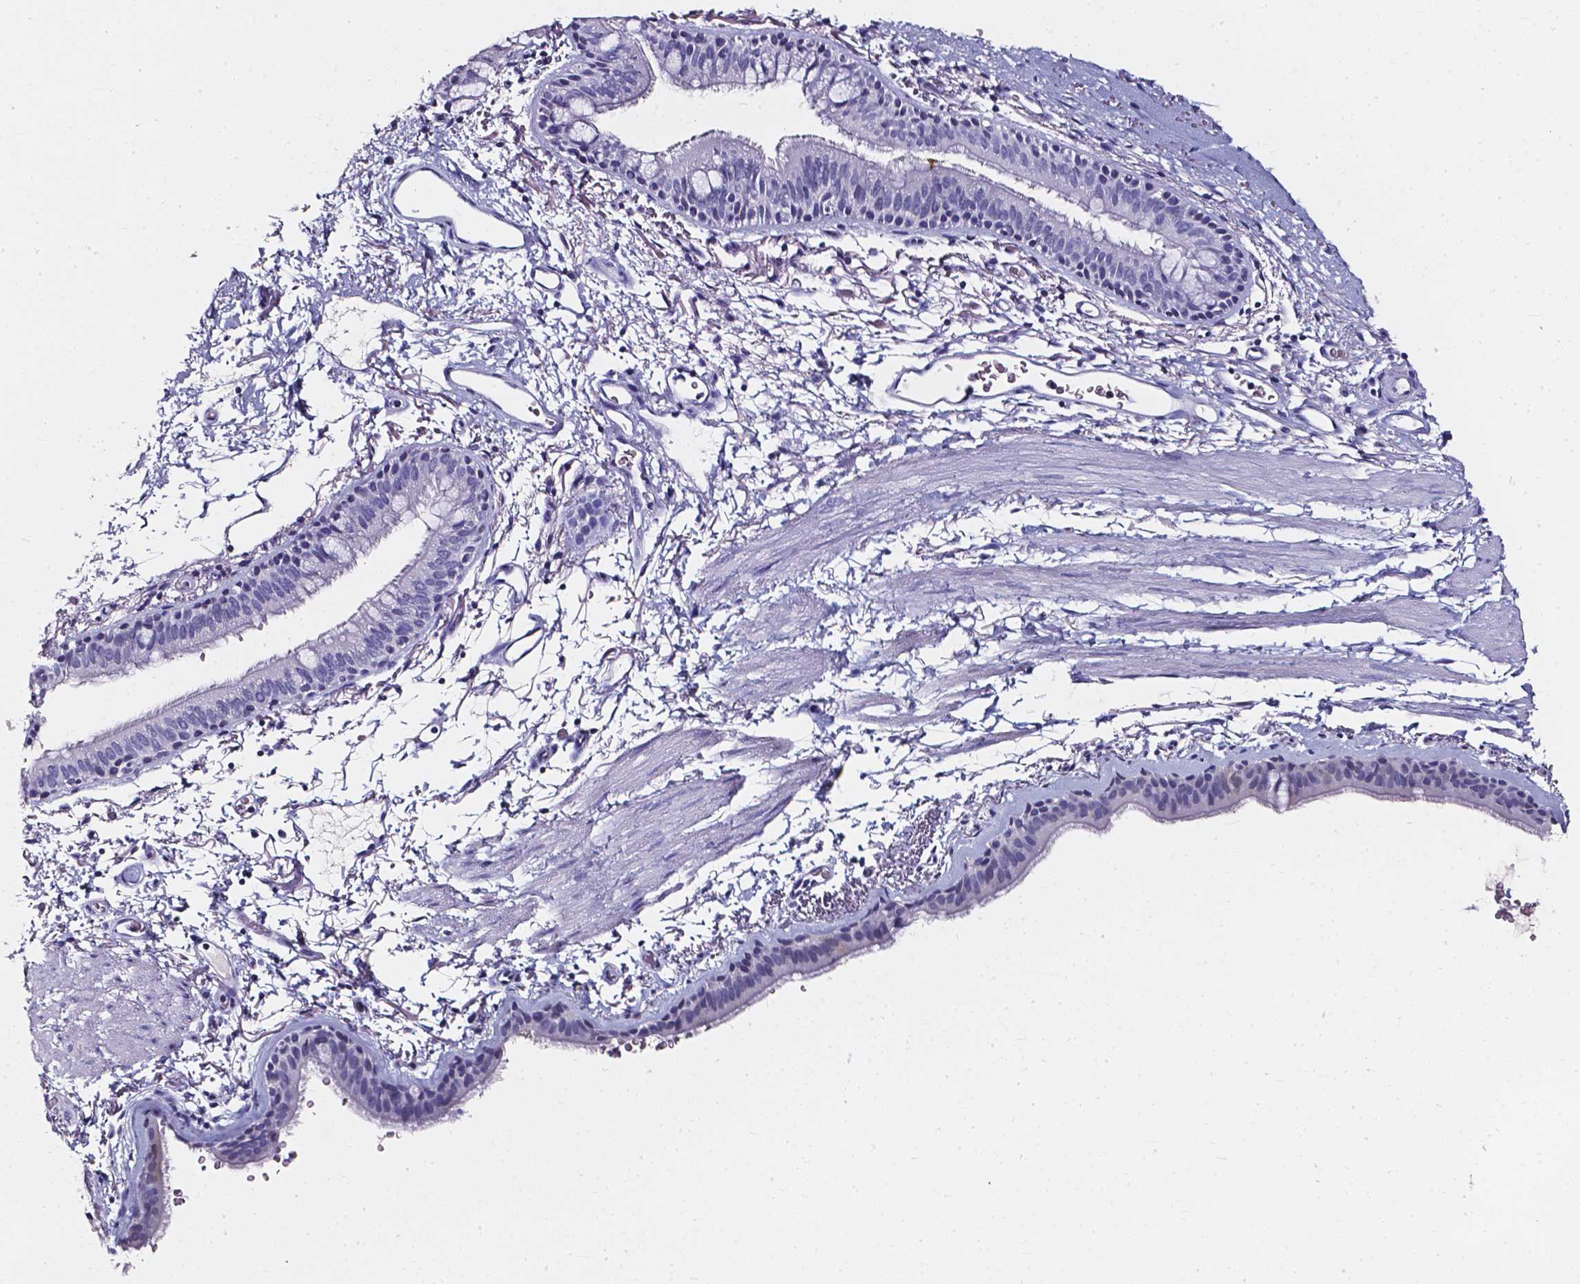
{"staining": {"intensity": "negative", "quantity": "none", "location": "none"}, "tissue": "bronchus", "cell_type": "Respiratory epithelial cells", "image_type": "normal", "snomed": [{"axis": "morphology", "description": "Normal tissue, NOS"}, {"axis": "topography", "description": "Lymph node"}, {"axis": "topography", "description": "Bronchus"}], "caption": "A histopathology image of bronchus stained for a protein displays no brown staining in respiratory epithelial cells. (DAB (3,3'-diaminobenzidine) immunohistochemistry visualized using brightfield microscopy, high magnification).", "gene": "AKR1B10", "patient": {"sex": "female", "age": 70}}